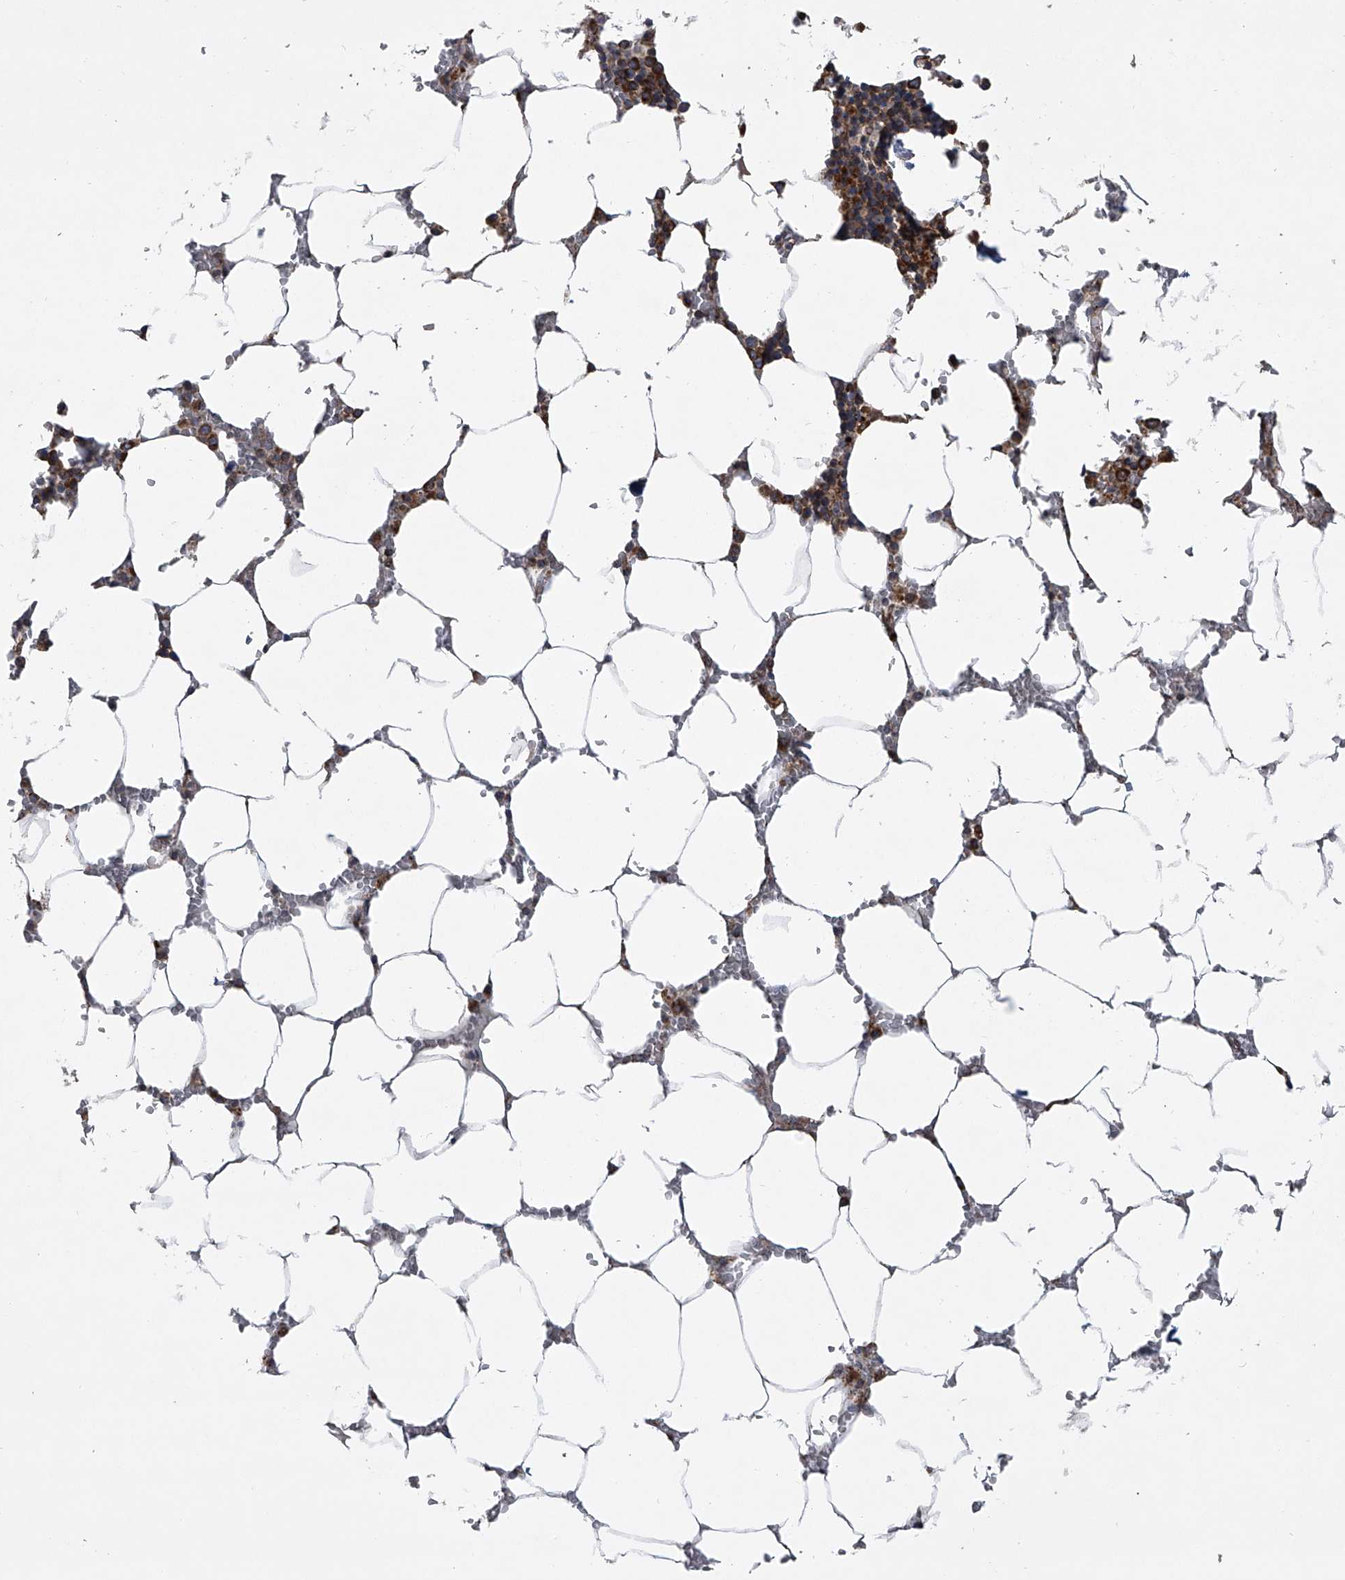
{"staining": {"intensity": "strong", "quantity": "25%-75%", "location": "cytoplasmic/membranous"}, "tissue": "bone marrow", "cell_type": "Hematopoietic cells", "image_type": "normal", "snomed": [{"axis": "morphology", "description": "Normal tissue, NOS"}, {"axis": "topography", "description": "Bone marrow"}], "caption": "IHC (DAB (3,3'-diaminobenzidine)) staining of benign human bone marrow demonstrates strong cytoplasmic/membranous protein positivity in approximately 25%-75% of hematopoietic cells. (DAB (3,3'-diaminobenzidine) = brown stain, brightfield microscopy at high magnification).", "gene": "ZC3H15", "patient": {"sex": "male", "age": 70}}